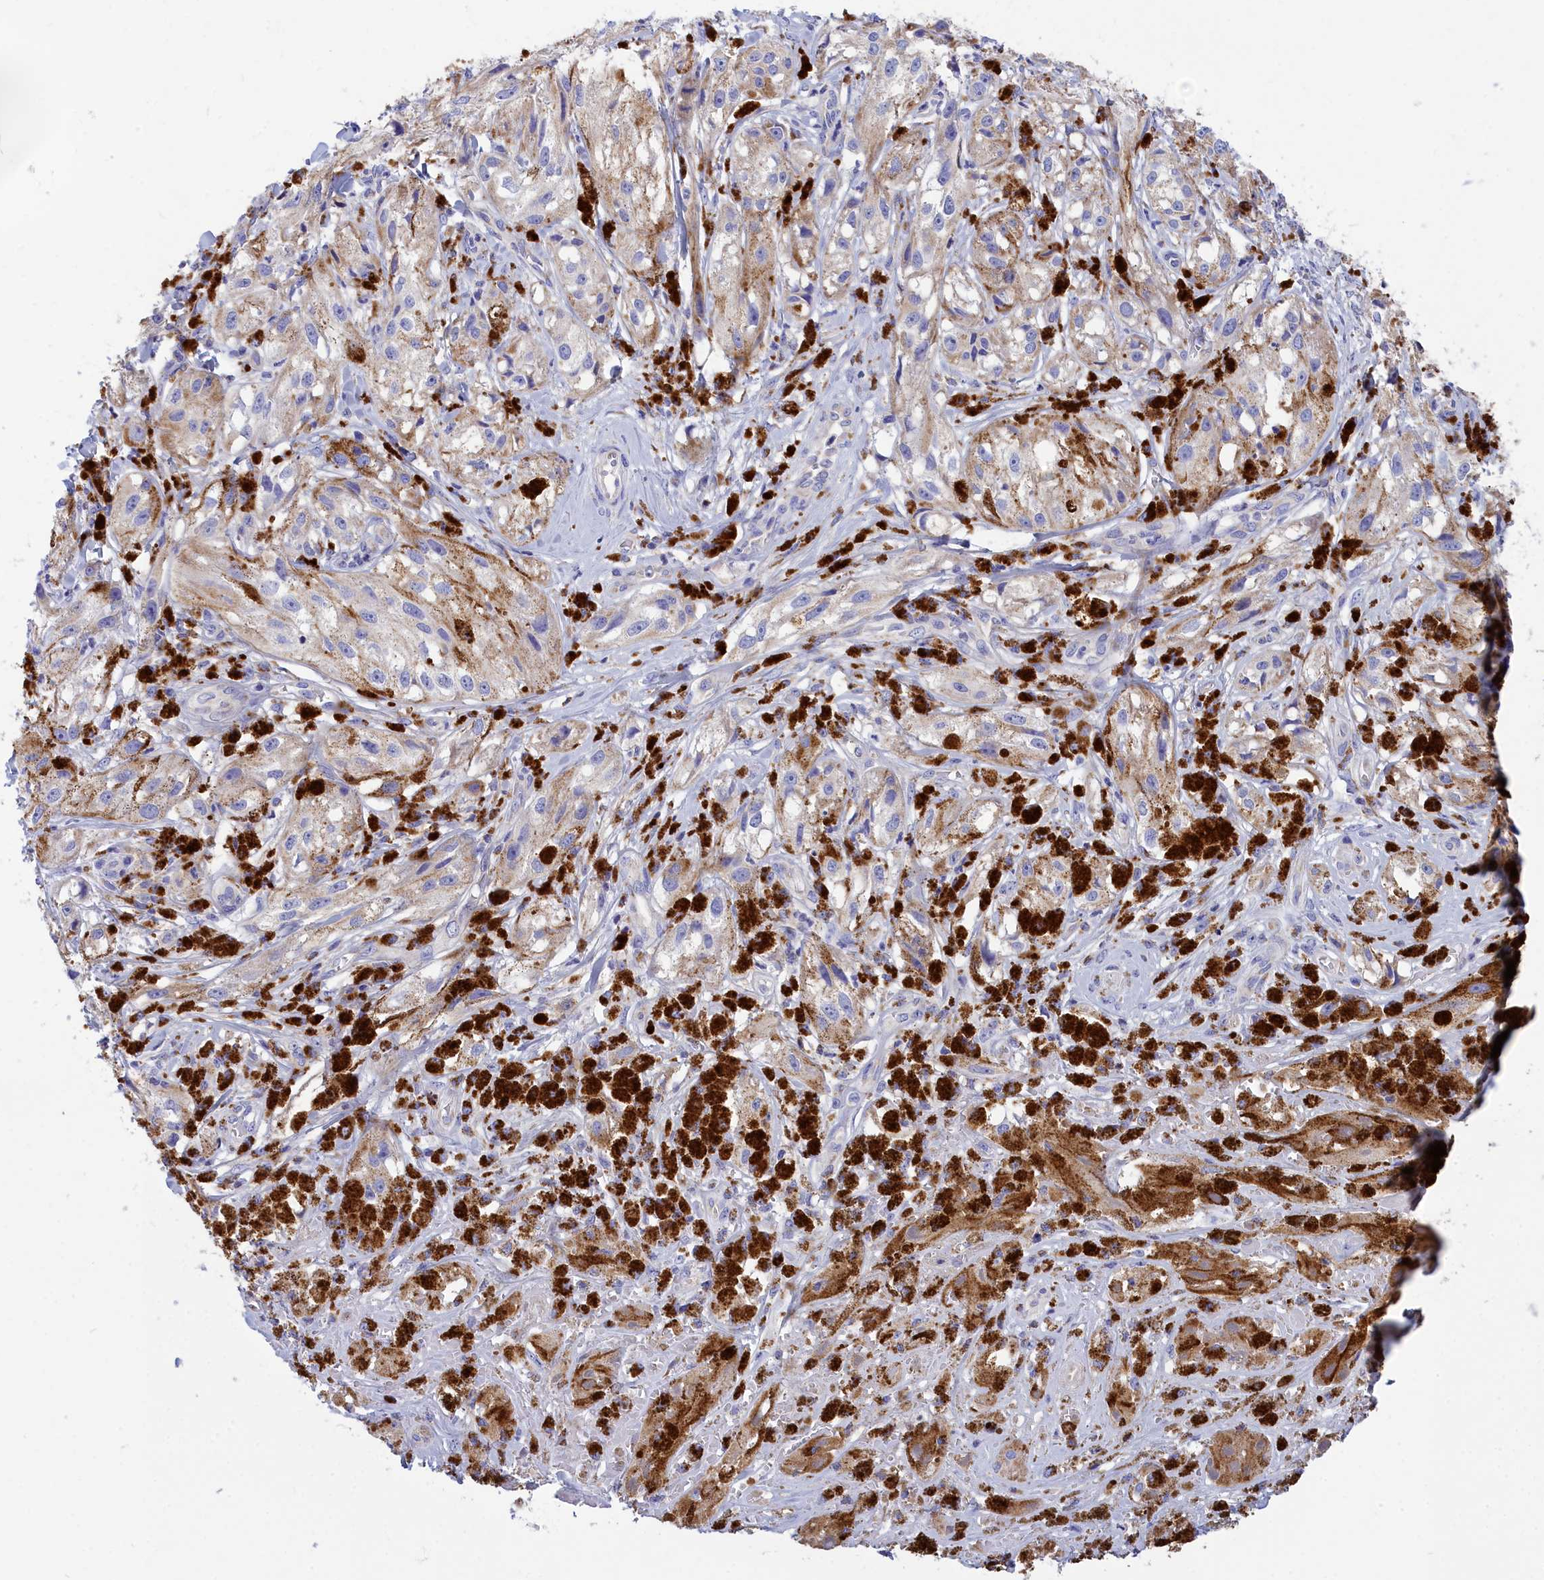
{"staining": {"intensity": "weak", "quantity": ">75%", "location": "cytoplasmic/membranous"}, "tissue": "melanoma", "cell_type": "Tumor cells", "image_type": "cancer", "snomed": [{"axis": "morphology", "description": "Malignant melanoma, NOS"}, {"axis": "topography", "description": "Skin"}], "caption": "A brown stain shows weak cytoplasmic/membranous positivity of a protein in malignant melanoma tumor cells. Immunohistochemistry stains the protein of interest in brown and the nuclei are stained blue.", "gene": "CCRL2", "patient": {"sex": "male", "age": 88}}